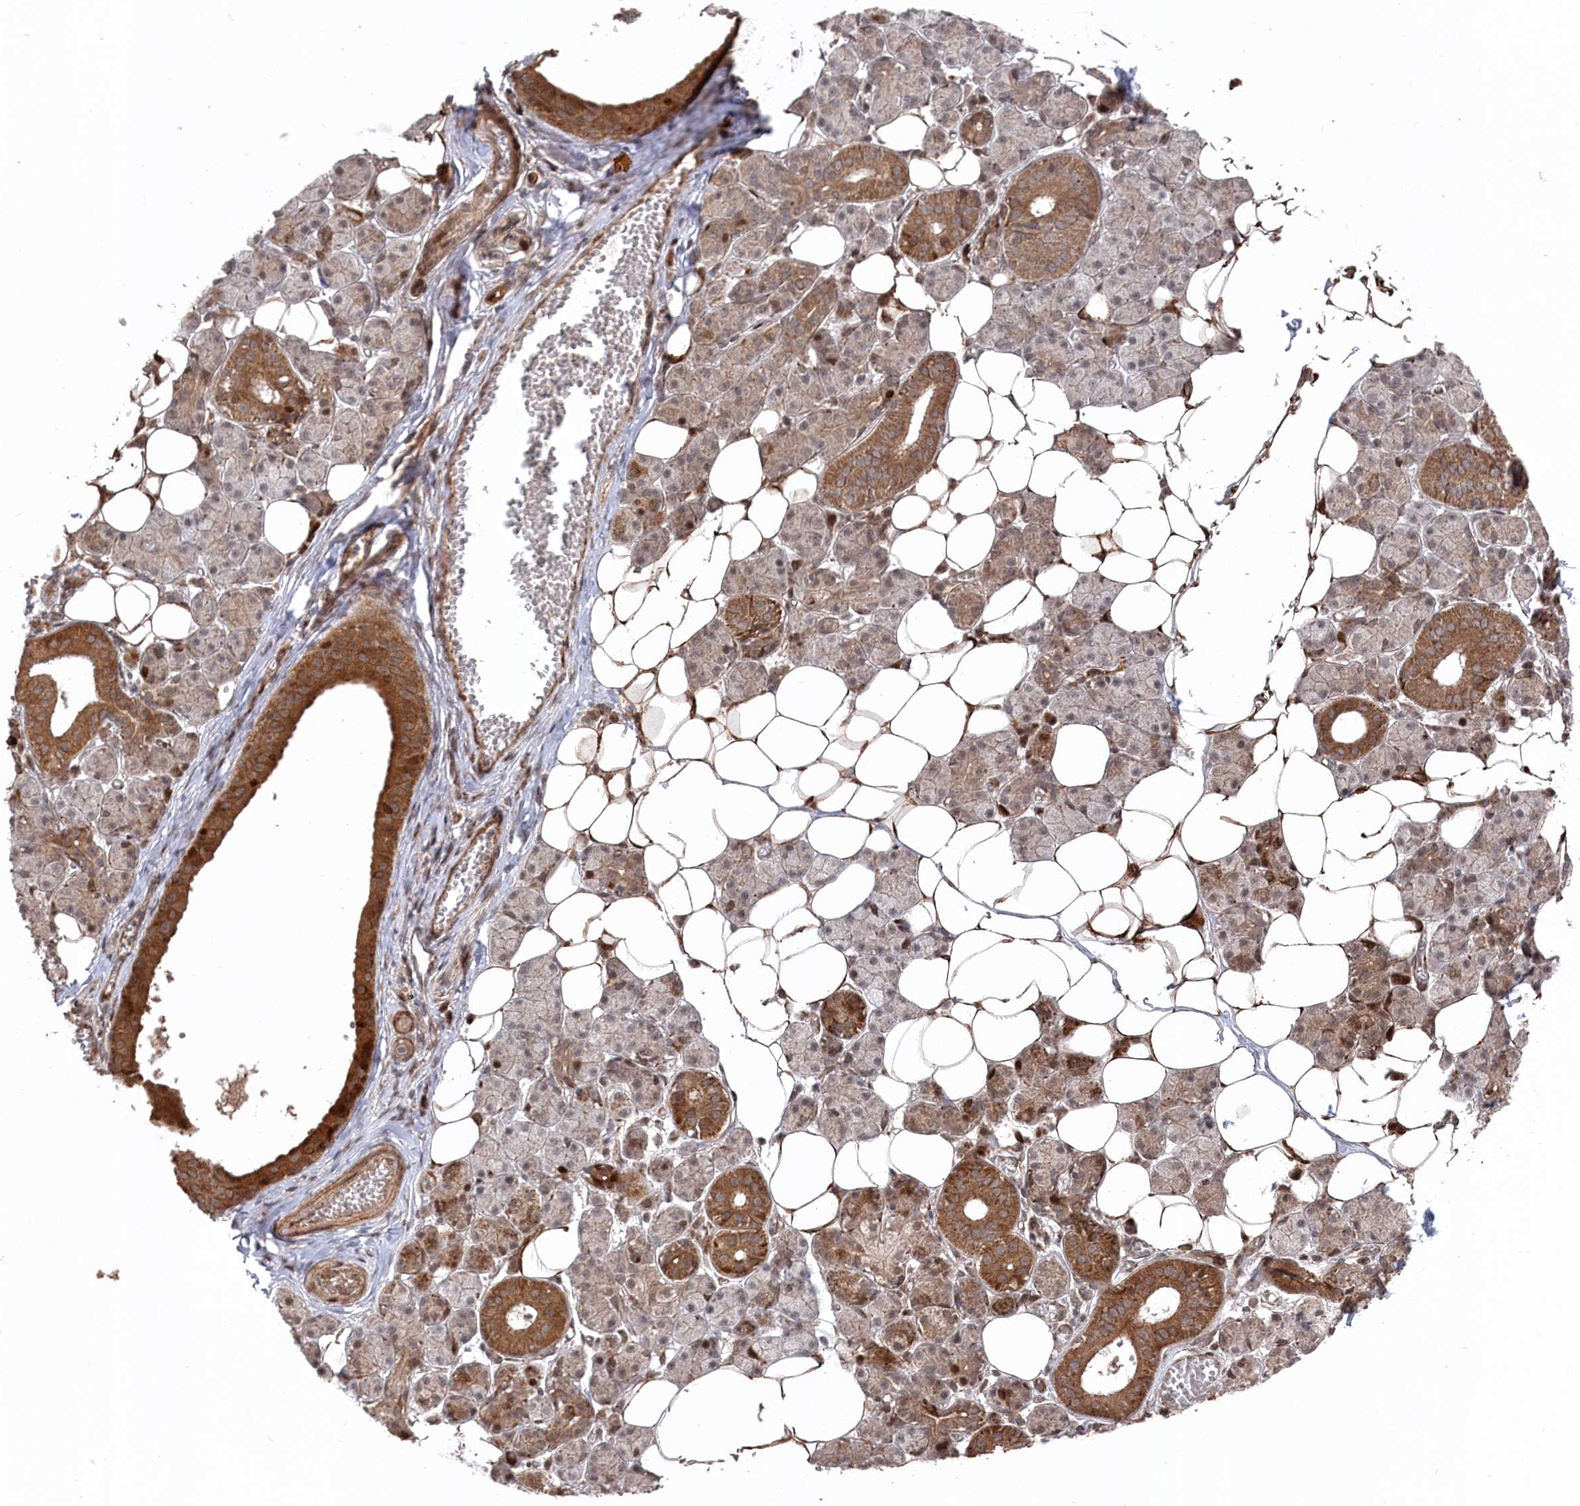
{"staining": {"intensity": "moderate", "quantity": ">75%", "location": "cytoplasmic/membranous,nuclear"}, "tissue": "salivary gland", "cell_type": "Glandular cells", "image_type": "normal", "snomed": [{"axis": "morphology", "description": "Normal tissue, NOS"}, {"axis": "topography", "description": "Salivary gland"}], "caption": "Immunohistochemical staining of normal salivary gland demonstrates moderate cytoplasmic/membranous,nuclear protein positivity in approximately >75% of glandular cells. (Stains: DAB in brown, nuclei in blue, Microscopy: brightfield microscopy at high magnification).", "gene": "POLR3A", "patient": {"sex": "female", "age": 33}}